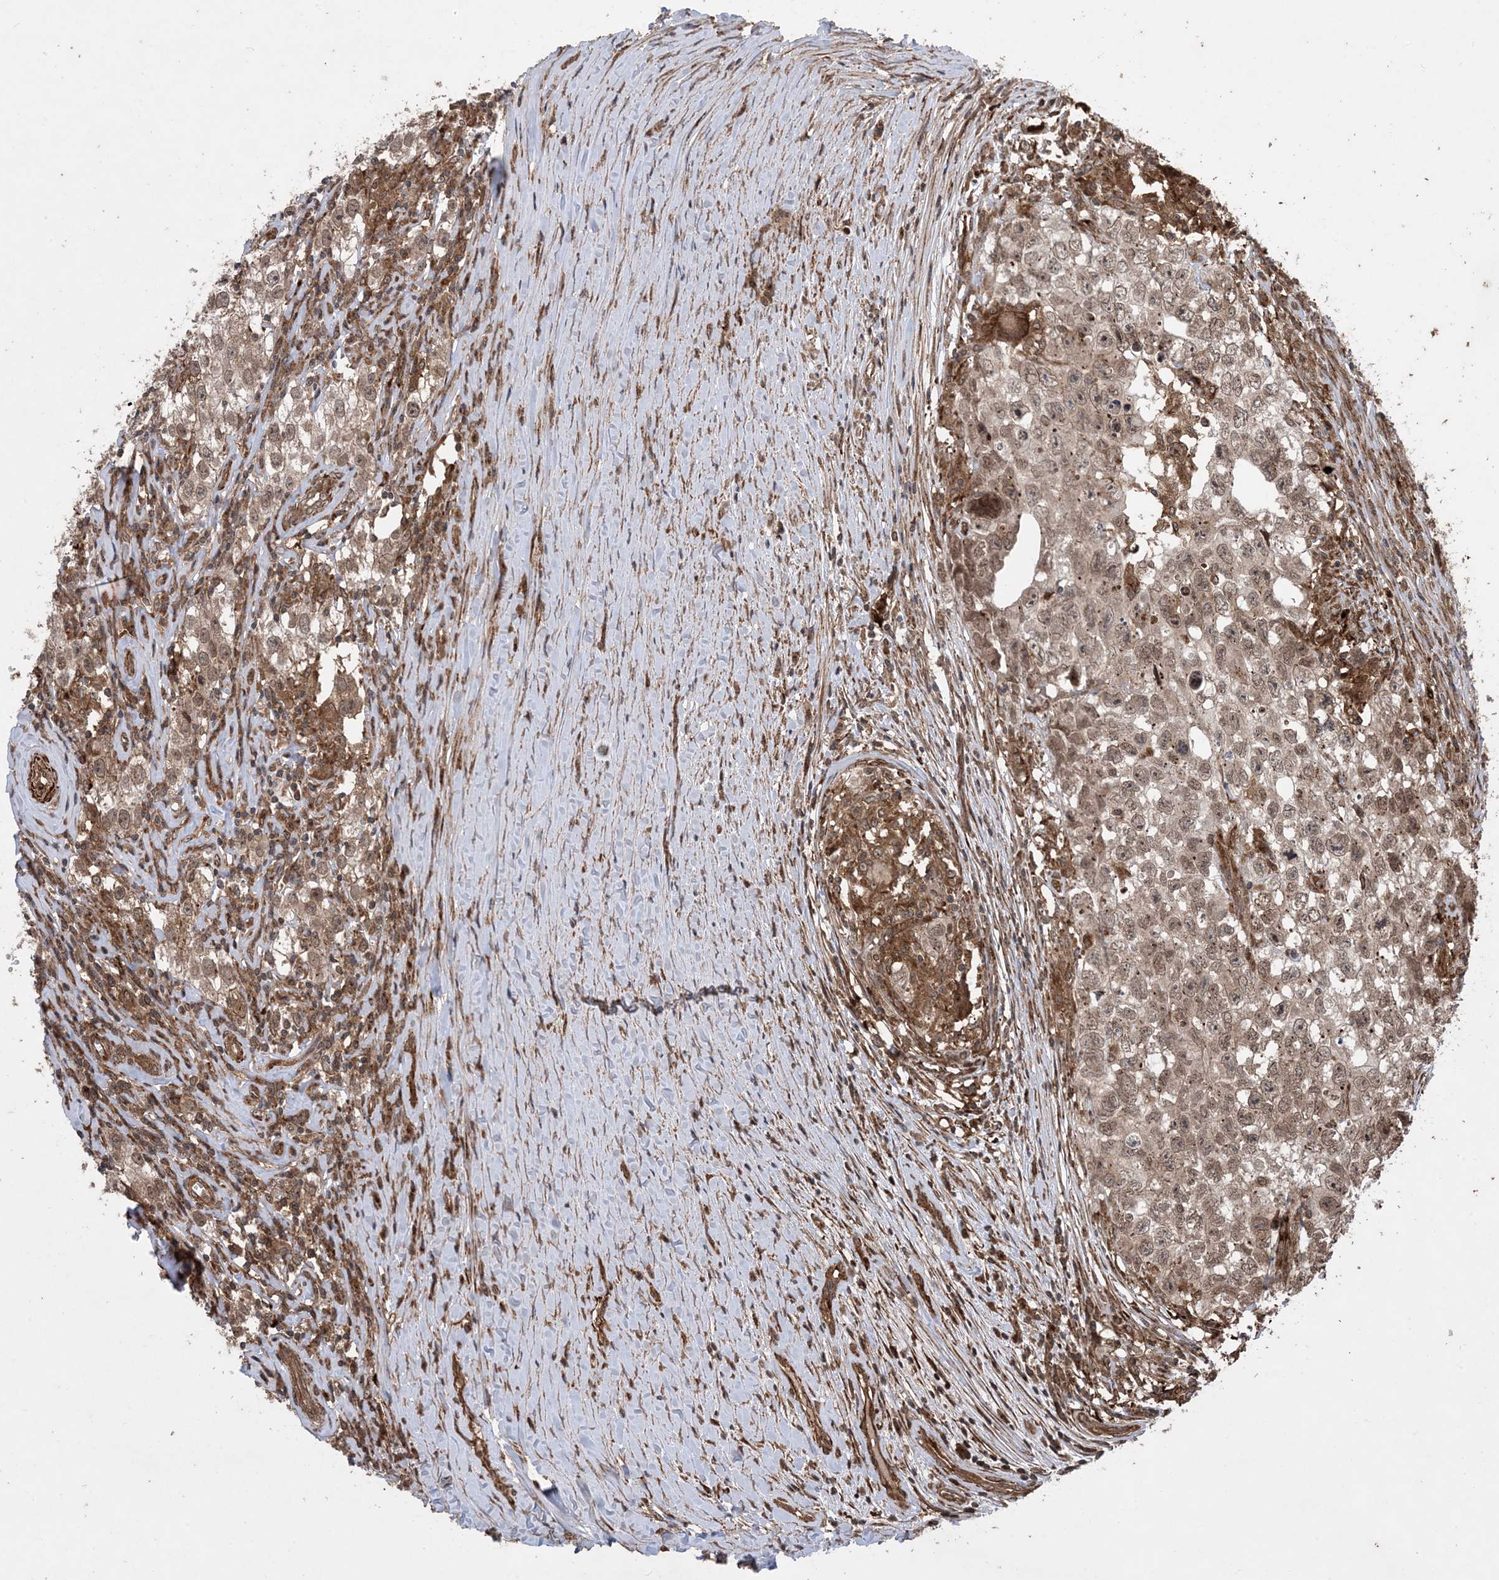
{"staining": {"intensity": "moderate", "quantity": ">75%", "location": "cytoplasmic/membranous,nuclear"}, "tissue": "testis cancer", "cell_type": "Tumor cells", "image_type": "cancer", "snomed": [{"axis": "morphology", "description": "Seminoma, NOS"}, {"axis": "morphology", "description": "Carcinoma, Embryonal, NOS"}, {"axis": "topography", "description": "Testis"}], "caption": "An immunohistochemistry photomicrograph of tumor tissue is shown. Protein staining in brown shows moderate cytoplasmic/membranous and nuclear positivity in testis cancer within tumor cells.", "gene": "ZNF511", "patient": {"sex": "male", "age": 43}}